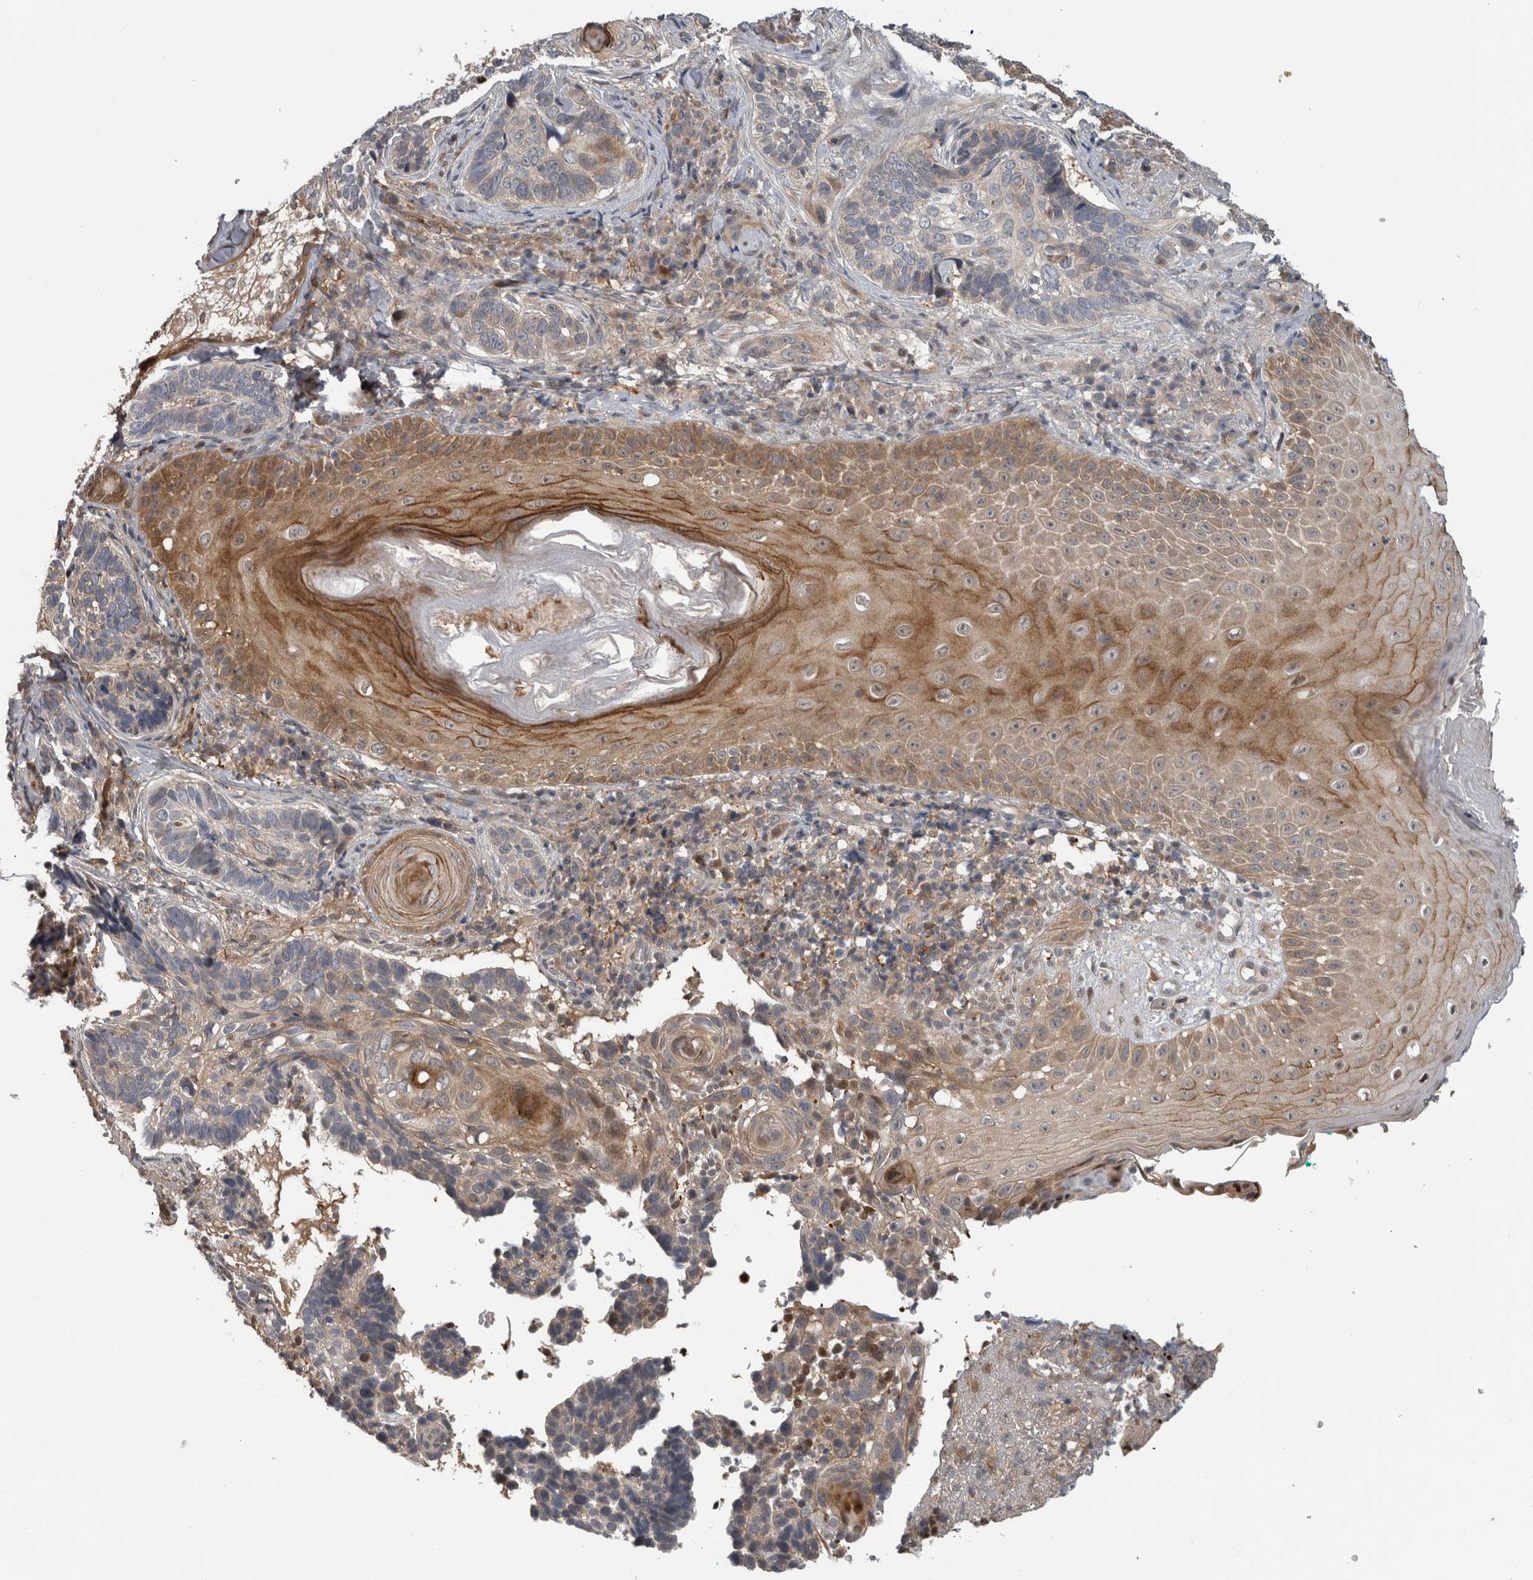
{"staining": {"intensity": "negative", "quantity": "none", "location": "none"}, "tissue": "skin cancer", "cell_type": "Tumor cells", "image_type": "cancer", "snomed": [{"axis": "morphology", "description": "Basal cell carcinoma"}, {"axis": "topography", "description": "Skin"}], "caption": "A high-resolution image shows immunohistochemistry (IHC) staining of skin basal cell carcinoma, which demonstrates no significant expression in tumor cells.", "gene": "USH1G", "patient": {"sex": "female", "age": 89}}